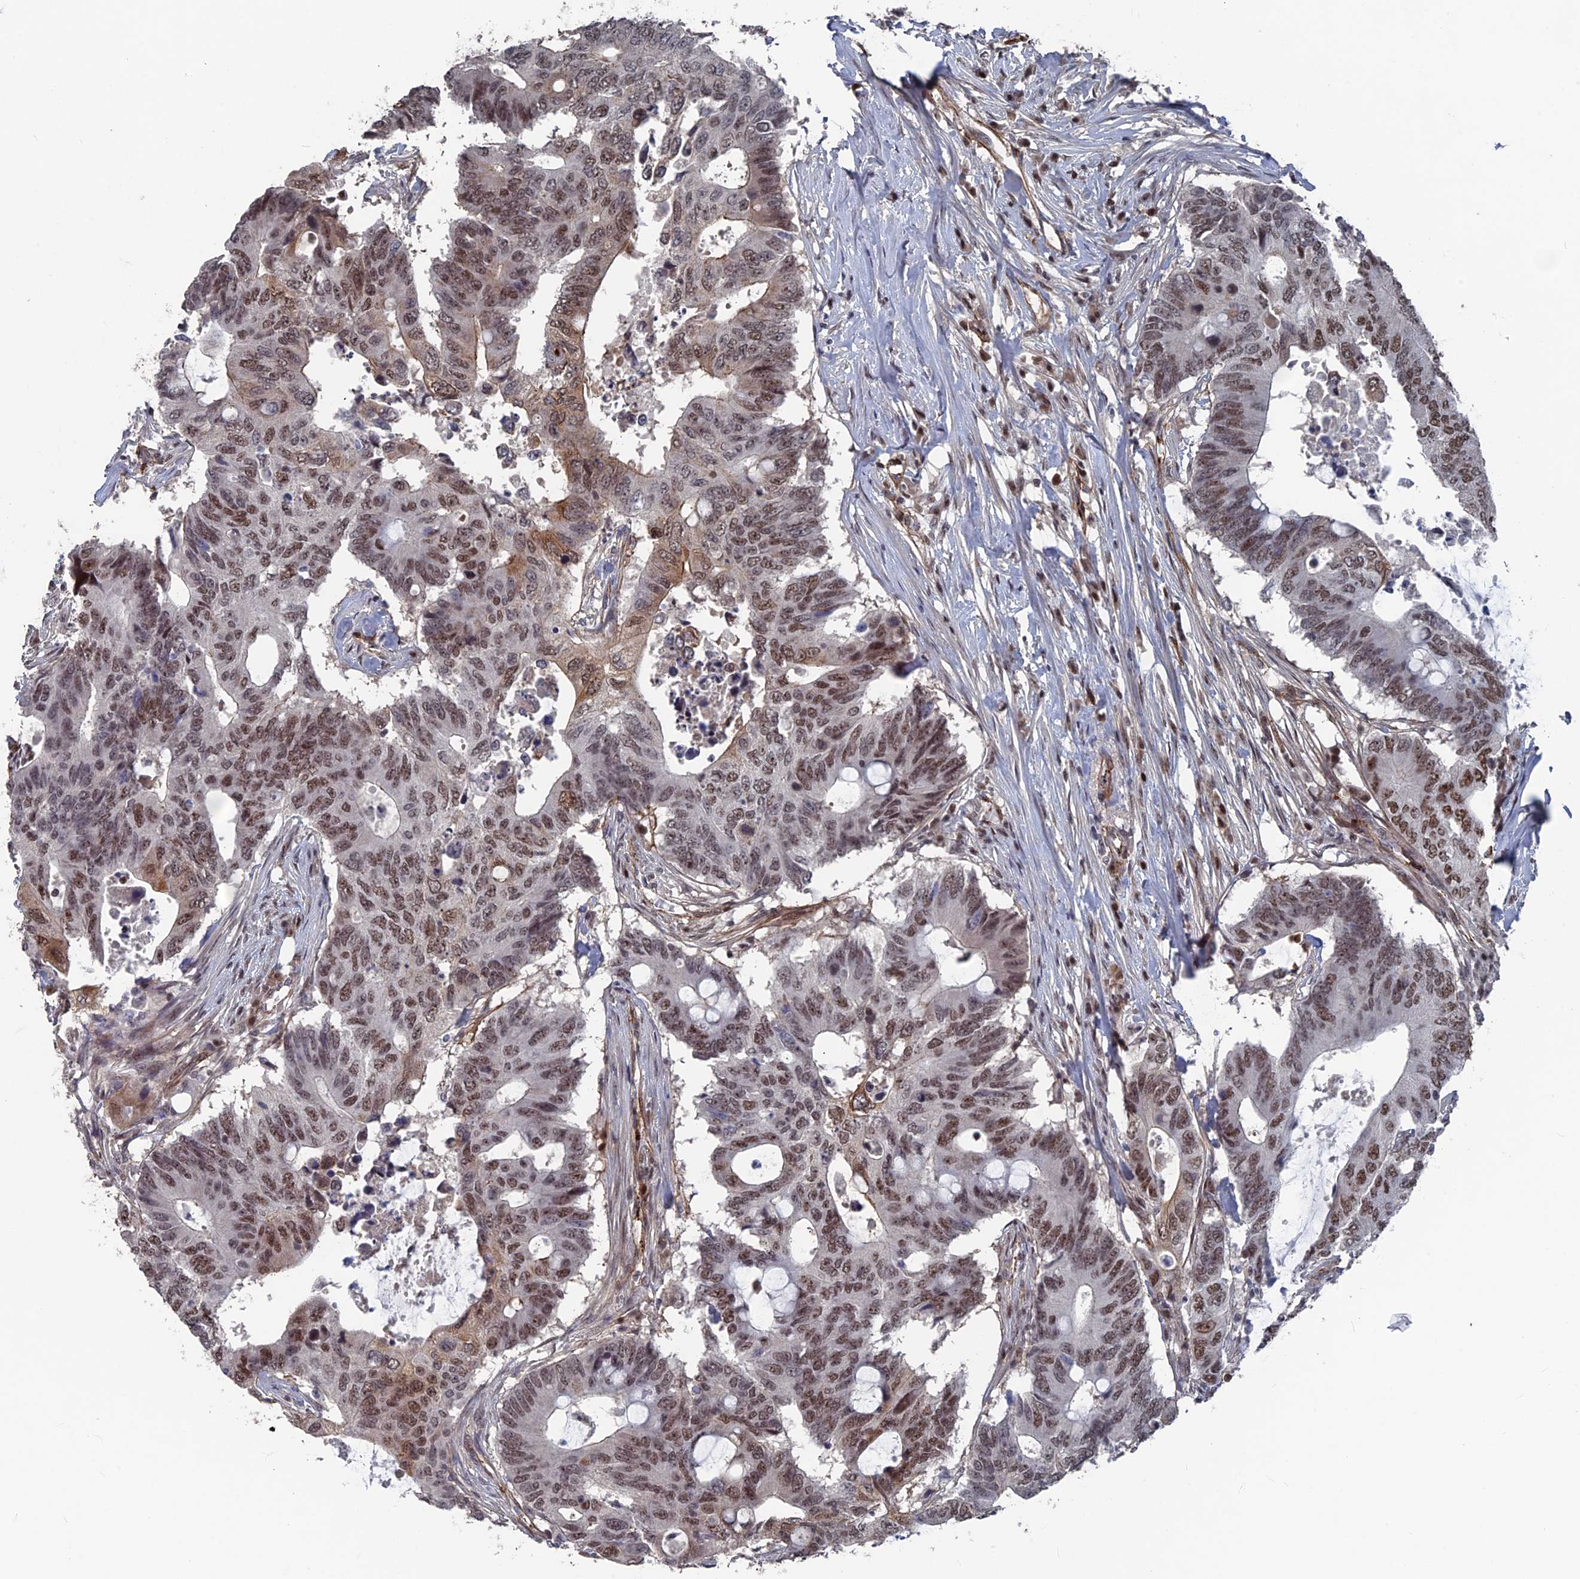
{"staining": {"intensity": "moderate", "quantity": ">75%", "location": "nuclear"}, "tissue": "colorectal cancer", "cell_type": "Tumor cells", "image_type": "cancer", "snomed": [{"axis": "morphology", "description": "Adenocarcinoma, NOS"}, {"axis": "topography", "description": "Colon"}], "caption": "This histopathology image exhibits immunohistochemistry (IHC) staining of adenocarcinoma (colorectal), with medium moderate nuclear positivity in approximately >75% of tumor cells.", "gene": "SH3D21", "patient": {"sex": "male", "age": 71}}